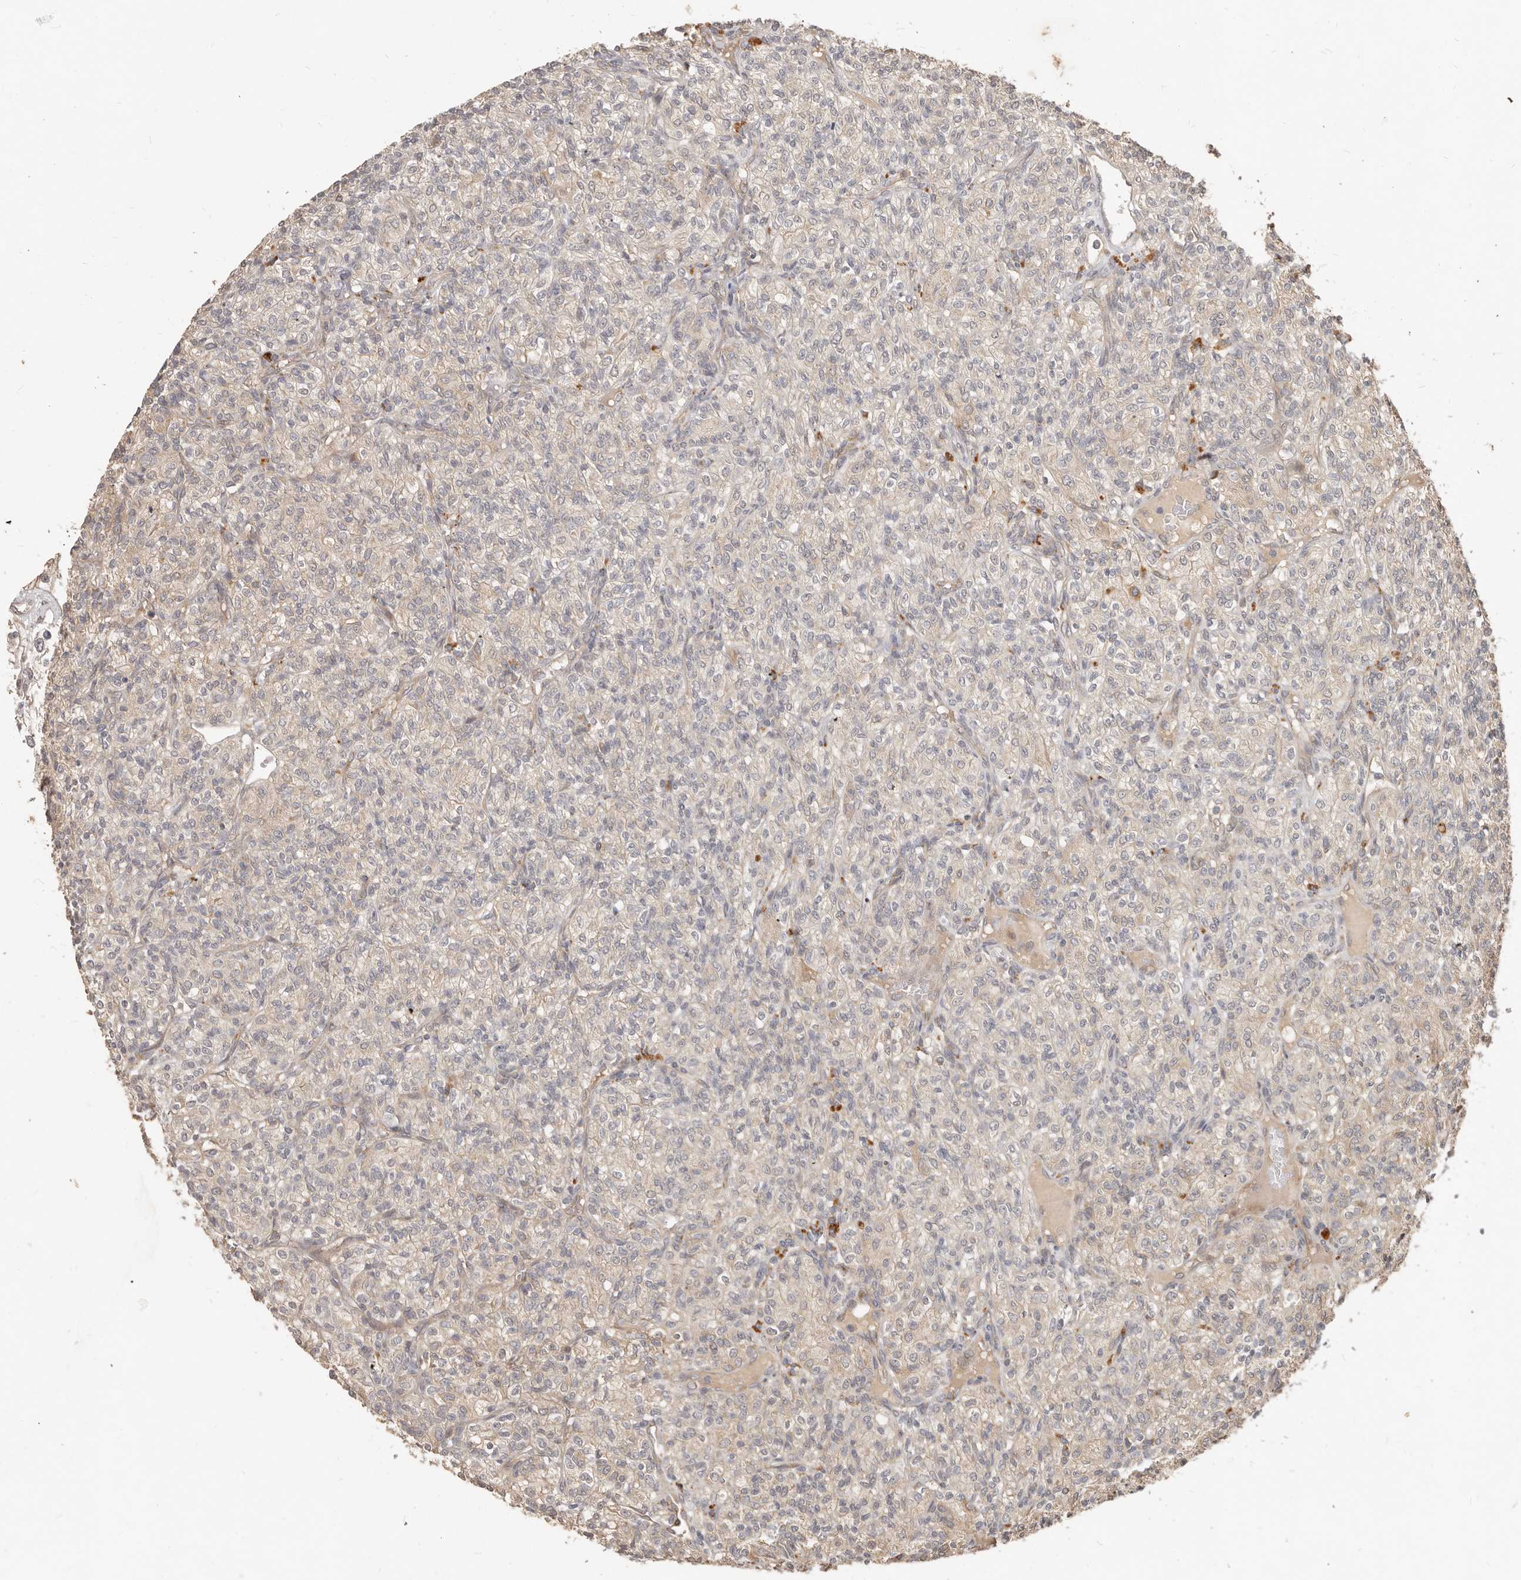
{"staining": {"intensity": "weak", "quantity": "25%-75%", "location": "cytoplasmic/membranous"}, "tissue": "renal cancer", "cell_type": "Tumor cells", "image_type": "cancer", "snomed": [{"axis": "morphology", "description": "Adenocarcinoma, NOS"}, {"axis": "topography", "description": "Kidney"}], "caption": "Renal cancer stained for a protein (brown) displays weak cytoplasmic/membranous positive staining in approximately 25%-75% of tumor cells.", "gene": "MTFR2", "patient": {"sex": "male", "age": 77}}